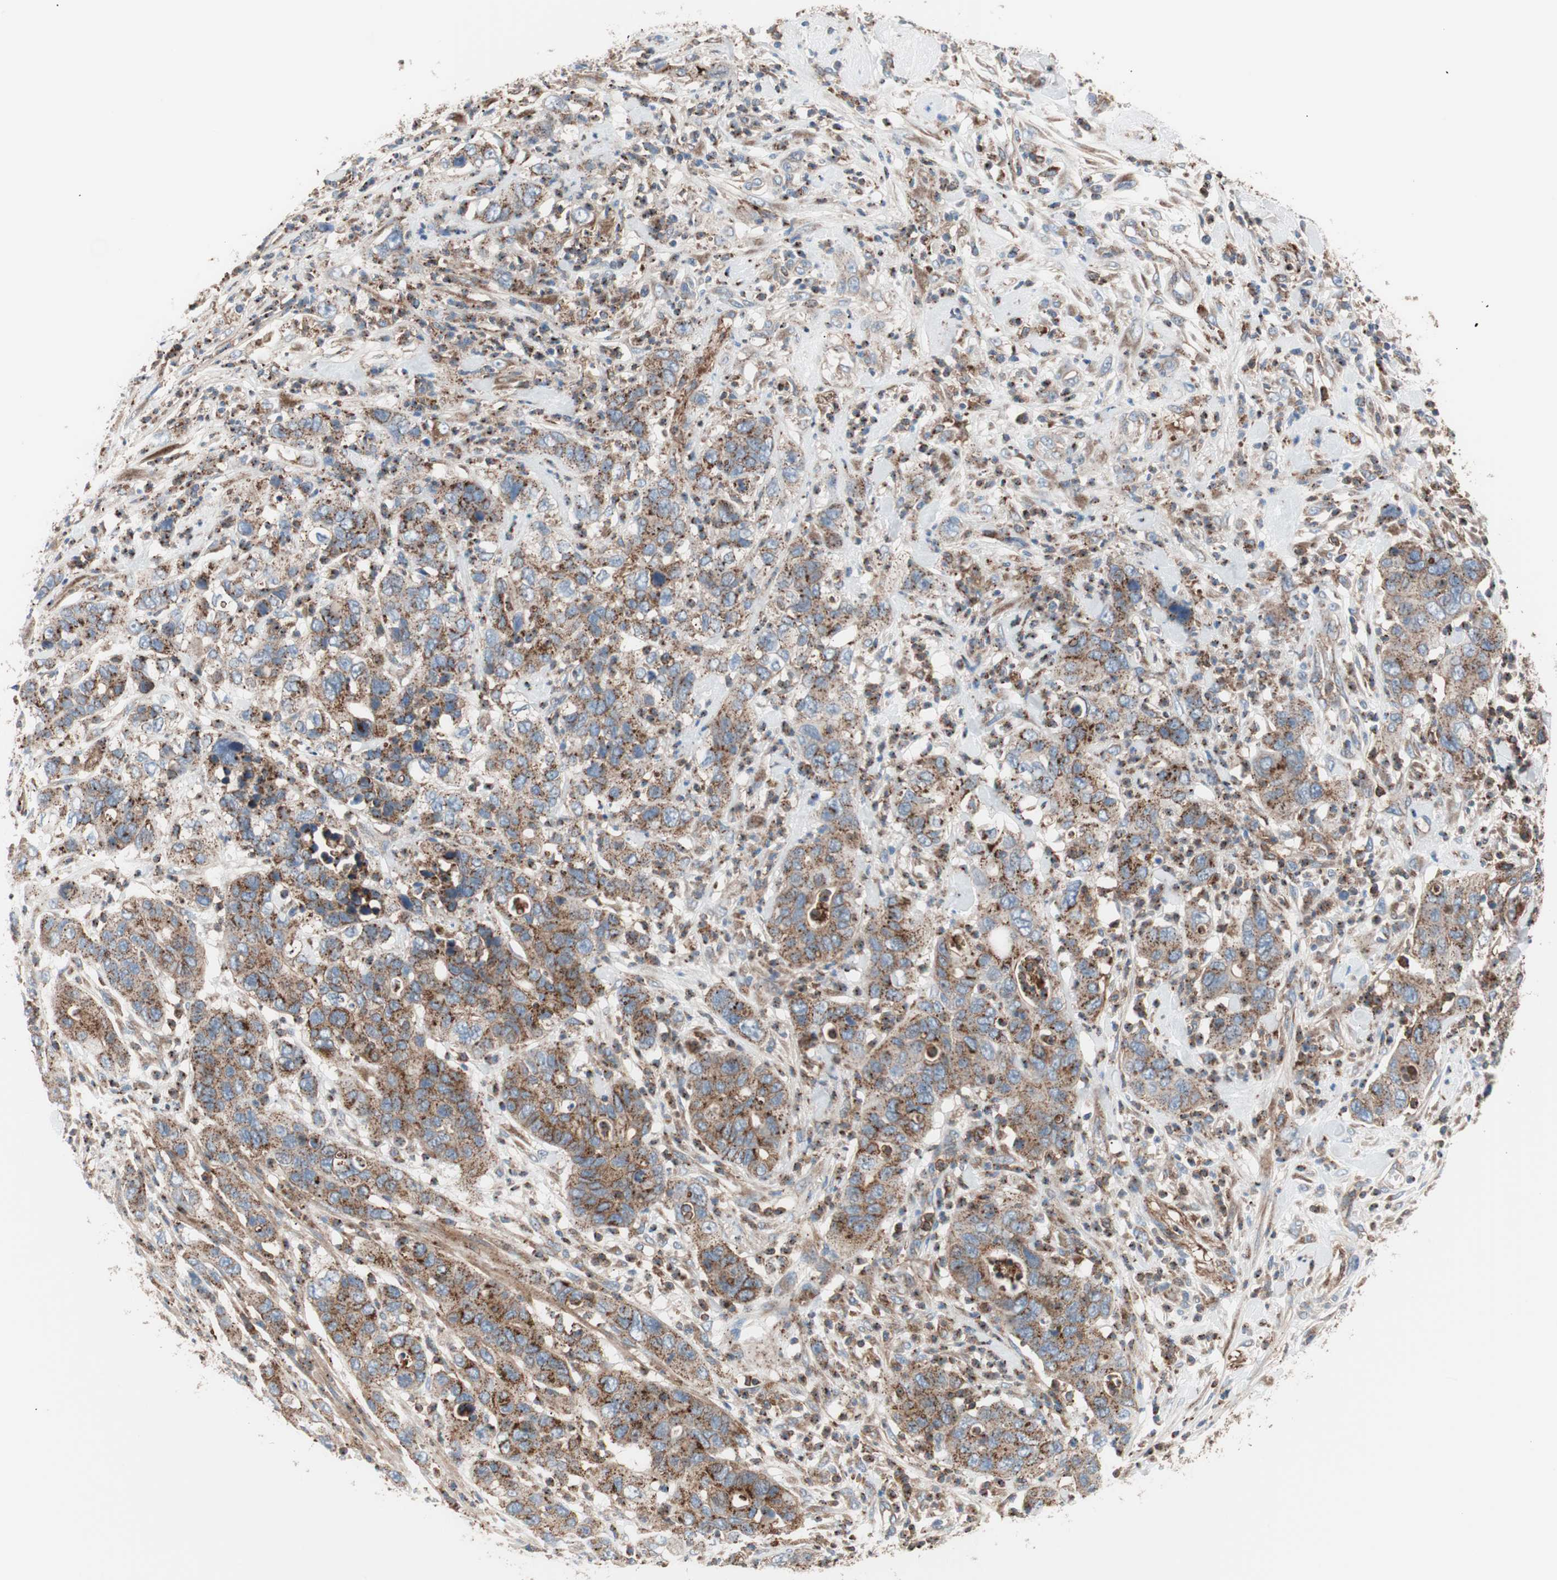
{"staining": {"intensity": "moderate", "quantity": ">75%", "location": "cytoplasmic/membranous"}, "tissue": "pancreatic cancer", "cell_type": "Tumor cells", "image_type": "cancer", "snomed": [{"axis": "morphology", "description": "Adenocarcinoma, NOS"}, {"axis": "topography", "description": "Pancreas"}], "caption": "Pancreatic cancer (adenocarcinoma) stained with DAB immunohistochemistry exhibits medium levels of moderate cytoplasmic/membranous staining in approximately >75% of tumor cells. Nuclei are stained in blue.", "gene": "FLOT2", "patient": {"sex": "female", "age": 71}}